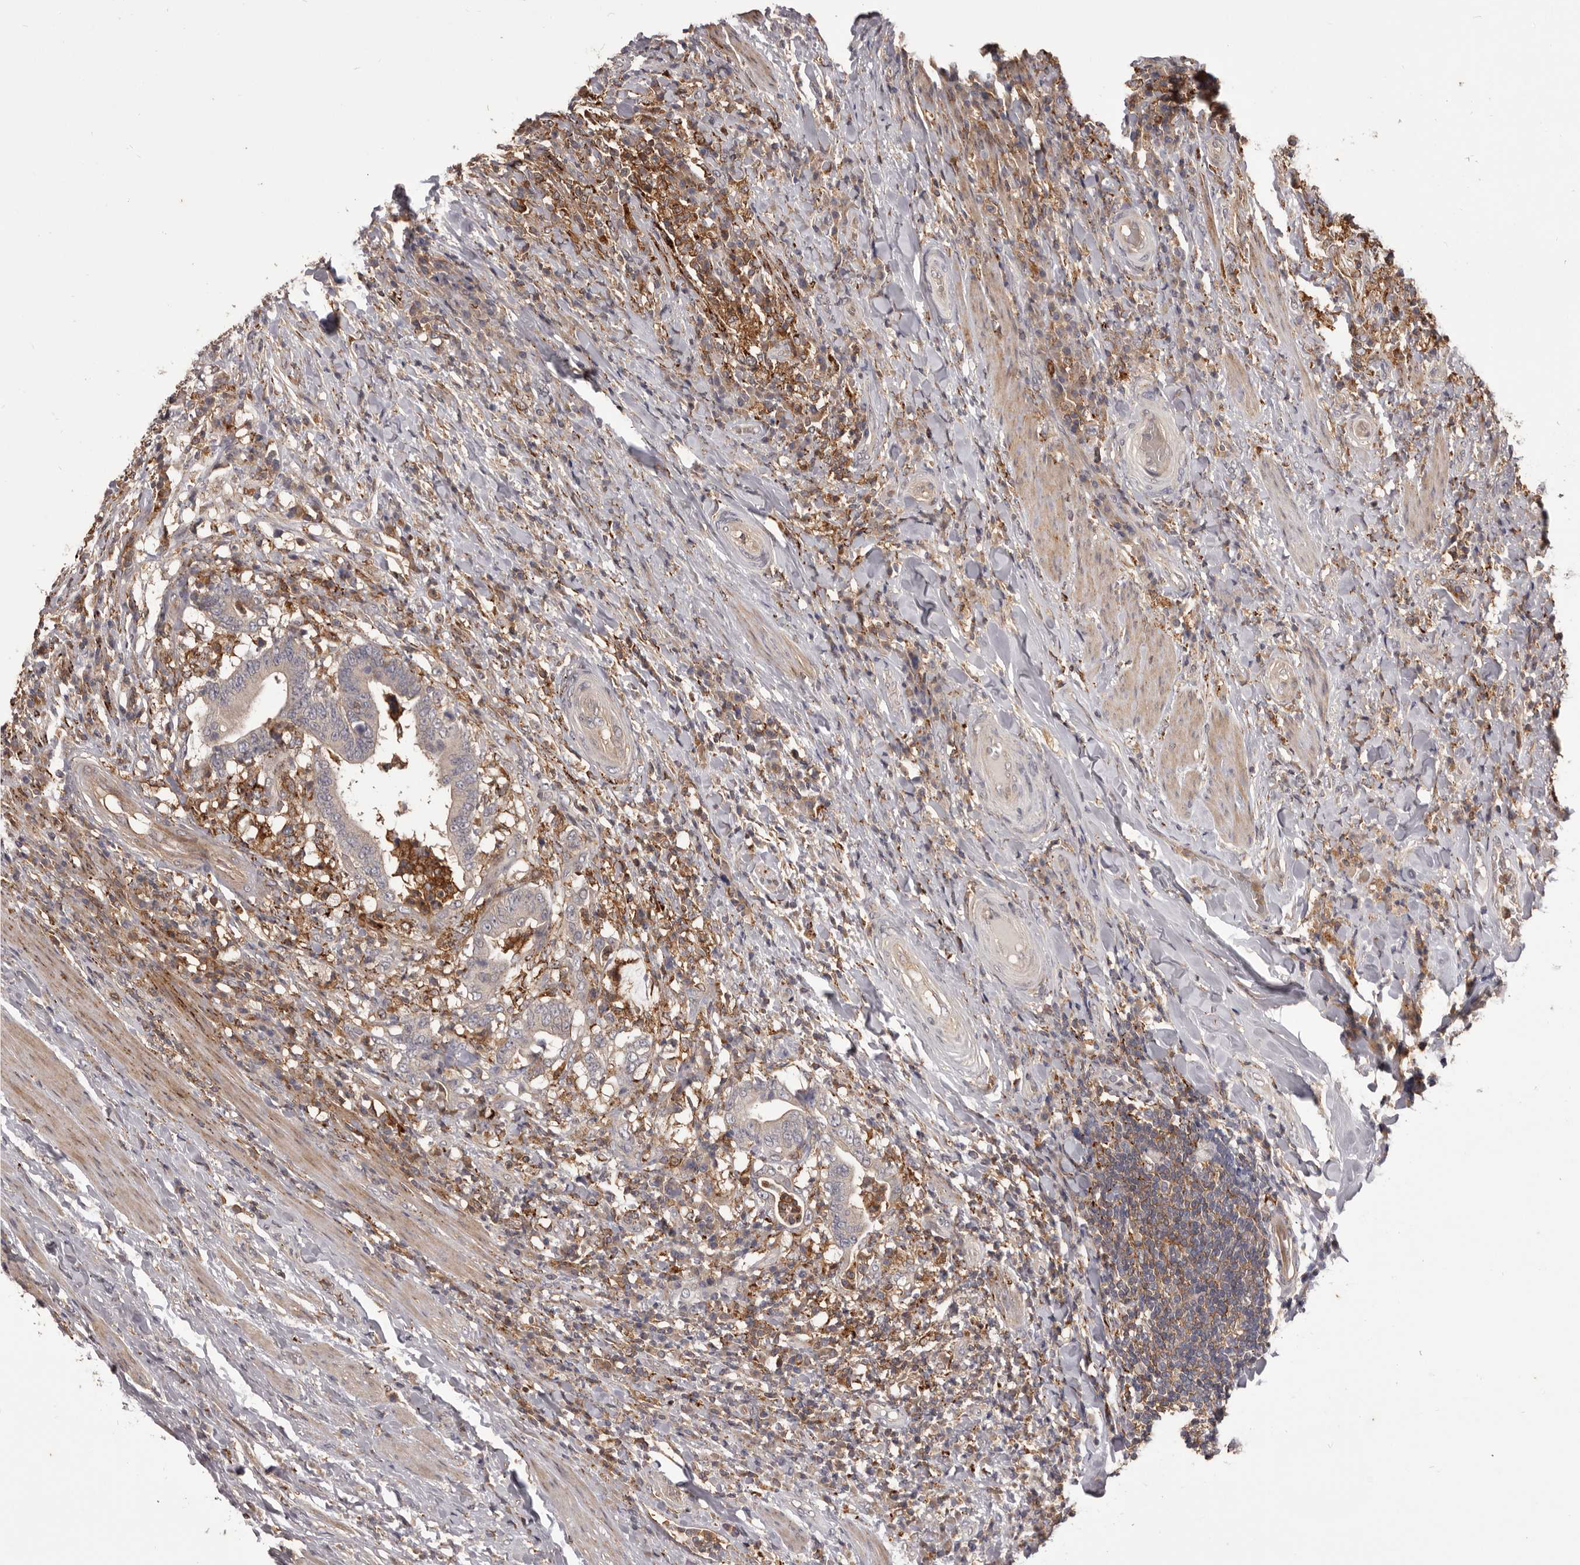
{"staining": {"intensity": "weak", "quantity": "<25%", "location": "cytoplasmic/membranous"}, "tissue": "colorectal cancer", "cell_type": "Tumor cells", "image_type": "cancer", "snomed": [{"axis": "morphology", "description": "Adenocarcinoma, NOS"}, {"axis": "topography", "description": "Colon"}], "caption": "DAB (3,3'-diaminobenzidine) immunohistochemical staining of colorectal cancer (adenocarcinoma) displays no significant expression in tumor cells.", "gene": "GLIPR2", "patient": {"sex": "female", "age": 66}}